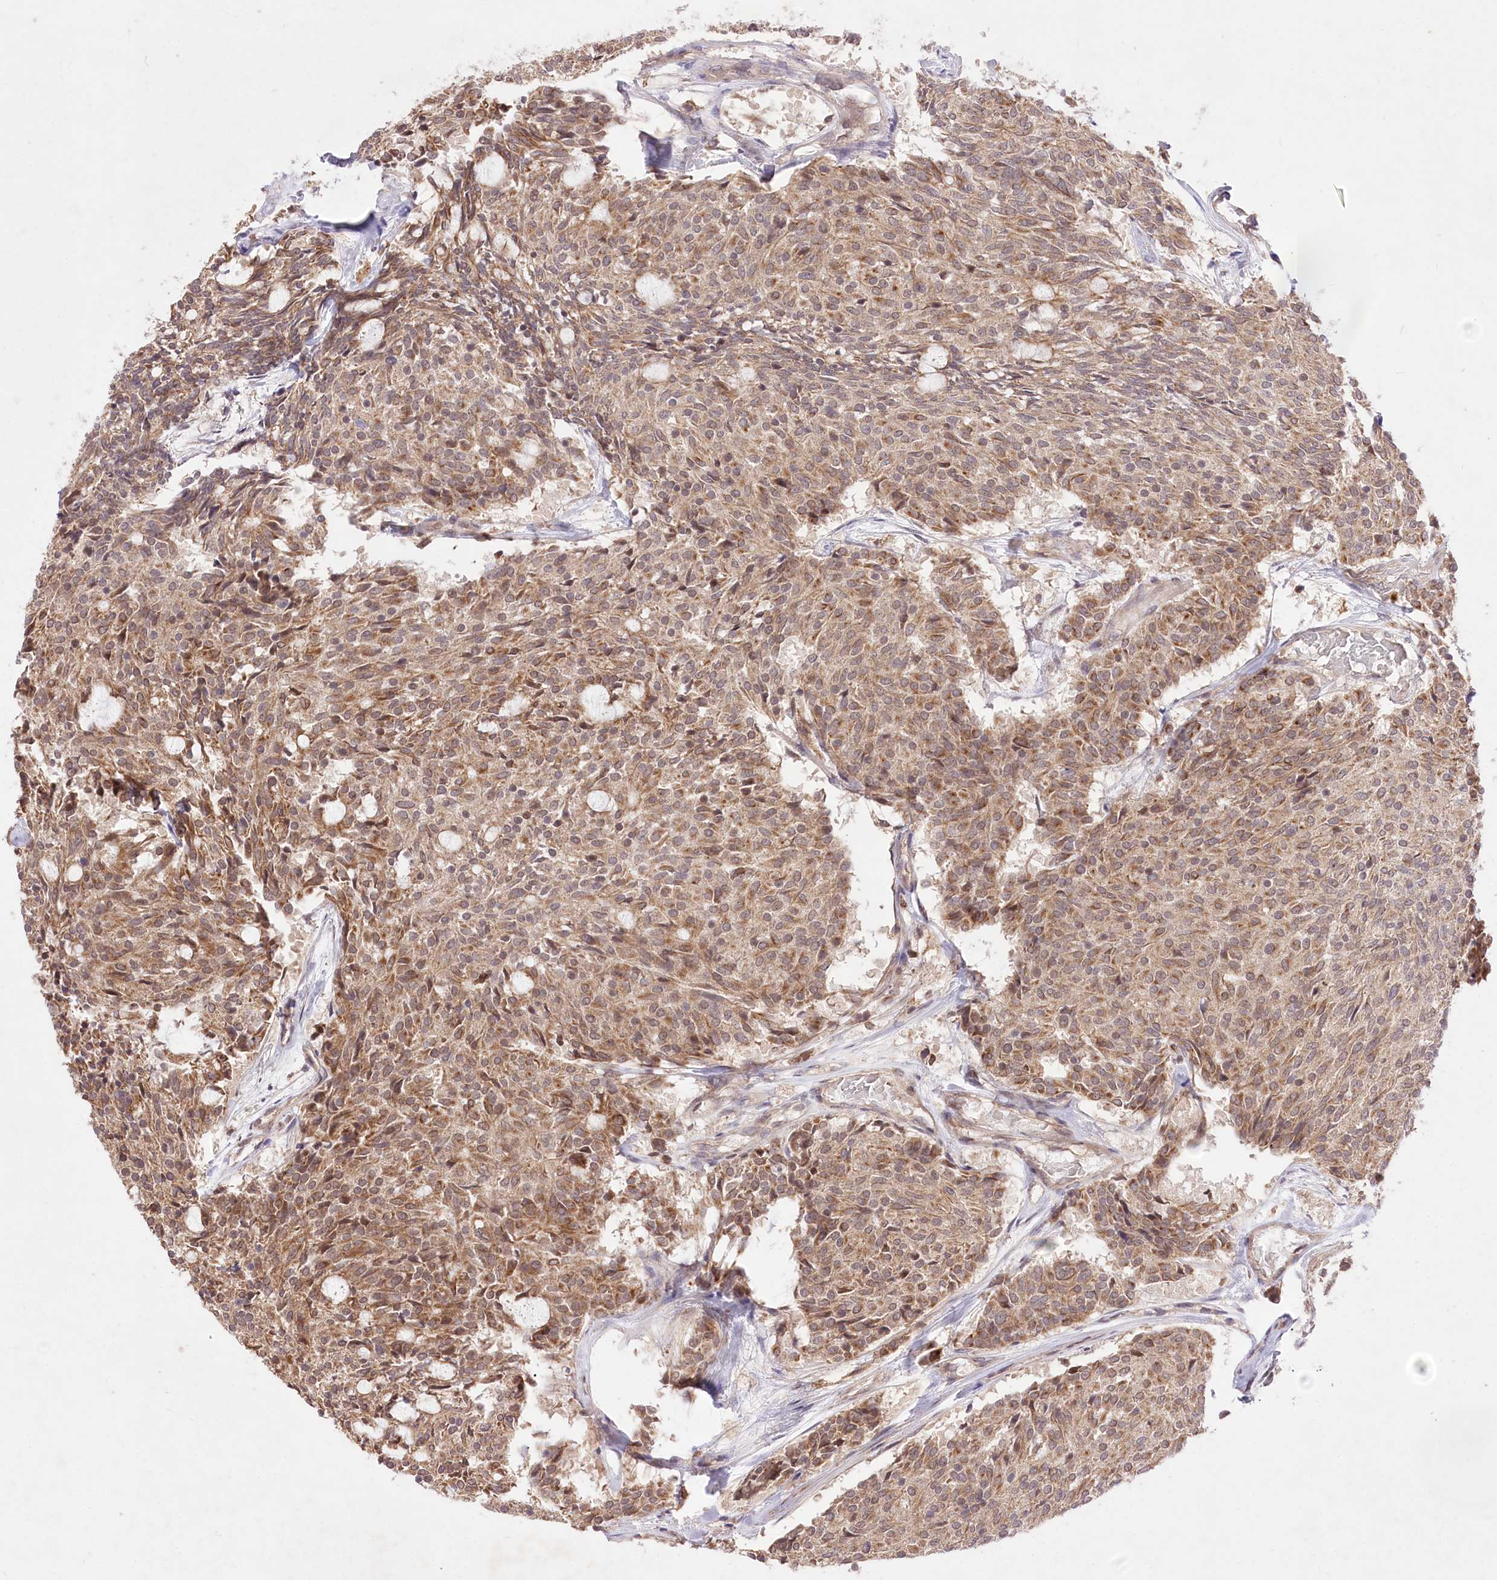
{"staining": {"intensity": "moderate", "quantity": ">75%", "location": "cytoplasmic/membranous"}, "tissue": "carcinoid", "cell_type": "Tumor cells", "image_type": "cancer", "snomed": [{"axis": "morphology", "description": "Carcinoid, malignant, NOS"}, {"axis": "topography", "description": "Pancreas"}], "caption": "Carcinoid stained with a protein marker shows moderate staining in tumor cells.", "gene": "HELT", "patient": {"sex": "female", "age": 54}}